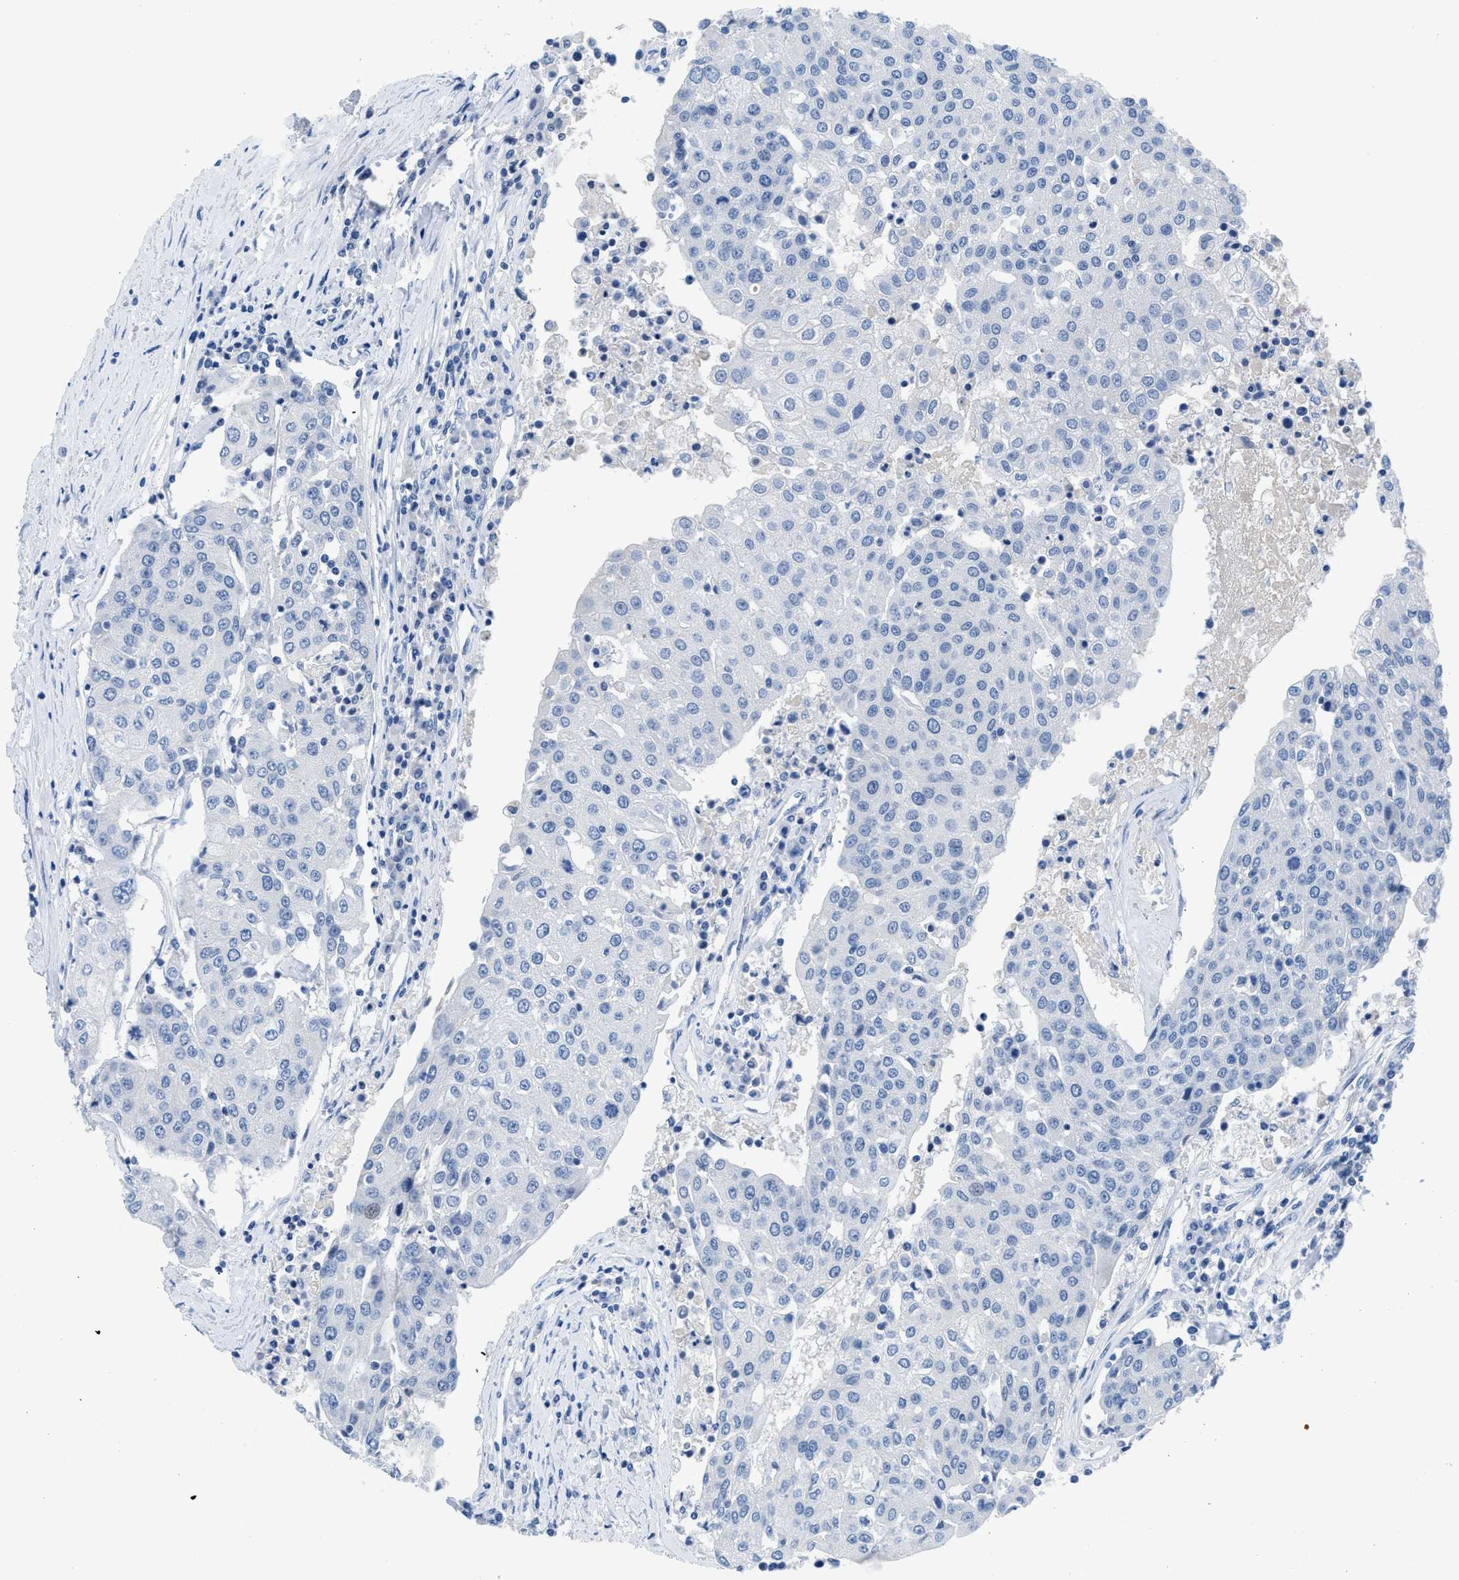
{"staining": {"intensity": "negative", "quantity": "none", "location": "none"}, "tissue": "urothelial cancer", "cell_type": "Tumor cells", "image_type": "cancer", "snomed": [{"axis": "morphology", "description": "Urothelial carcinoma, High grade"}, {"axis": "topography", "description": "Urinary bladder"}], "caption": "Immunohistochemical staining of human urothelial cancer displays no significant staining in tumor cells. (DAB (3,3'-diaminobenzidine) immunohistochemistry (IHC), high magnification).", "gene": "MBL2", "patient": {"sex": "female", "age": 85}}